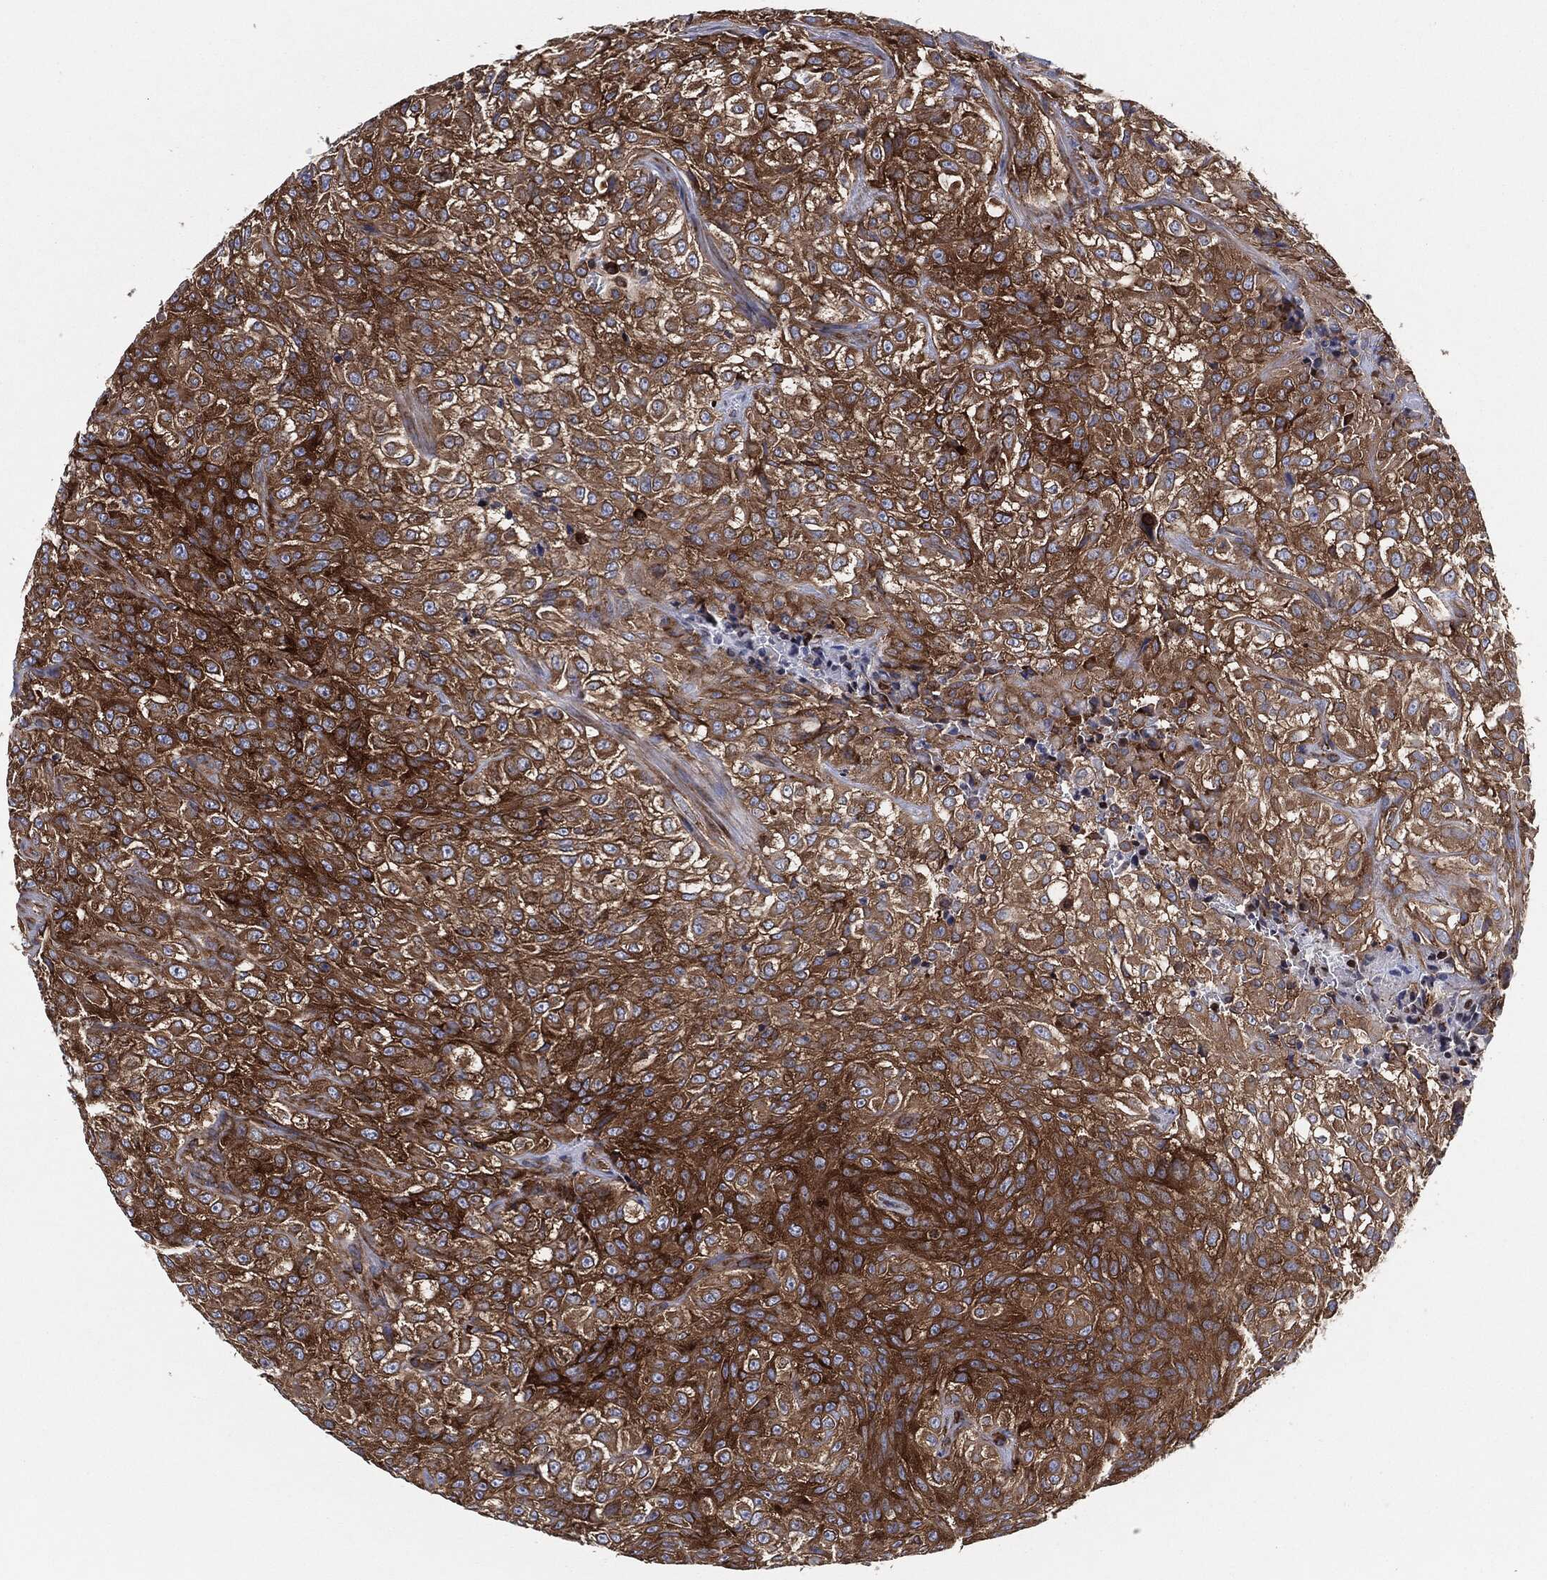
{"staining": {"intensity": "strong", "quantity": ">75%", "location": "cytoplasmic/membranous"}, "tissue": "urothelial cancer", "cell_type": "Tumor cells", "image_type": "cancer", "snomed": [{"axis": "morphology", "description": "Urothelial carcinoma, High grade"}, {"axis": "topography", "description": "Urinary bladder"}], "caption": "Protein expression by immunohistochemistry reveals strong cytoplasmic/membranous positivity in about >75% of tumor cells in high-grade urothelial carcinoma.", "gene": "EIF2S2", "patient": {"sex": "male", "age": 56}}